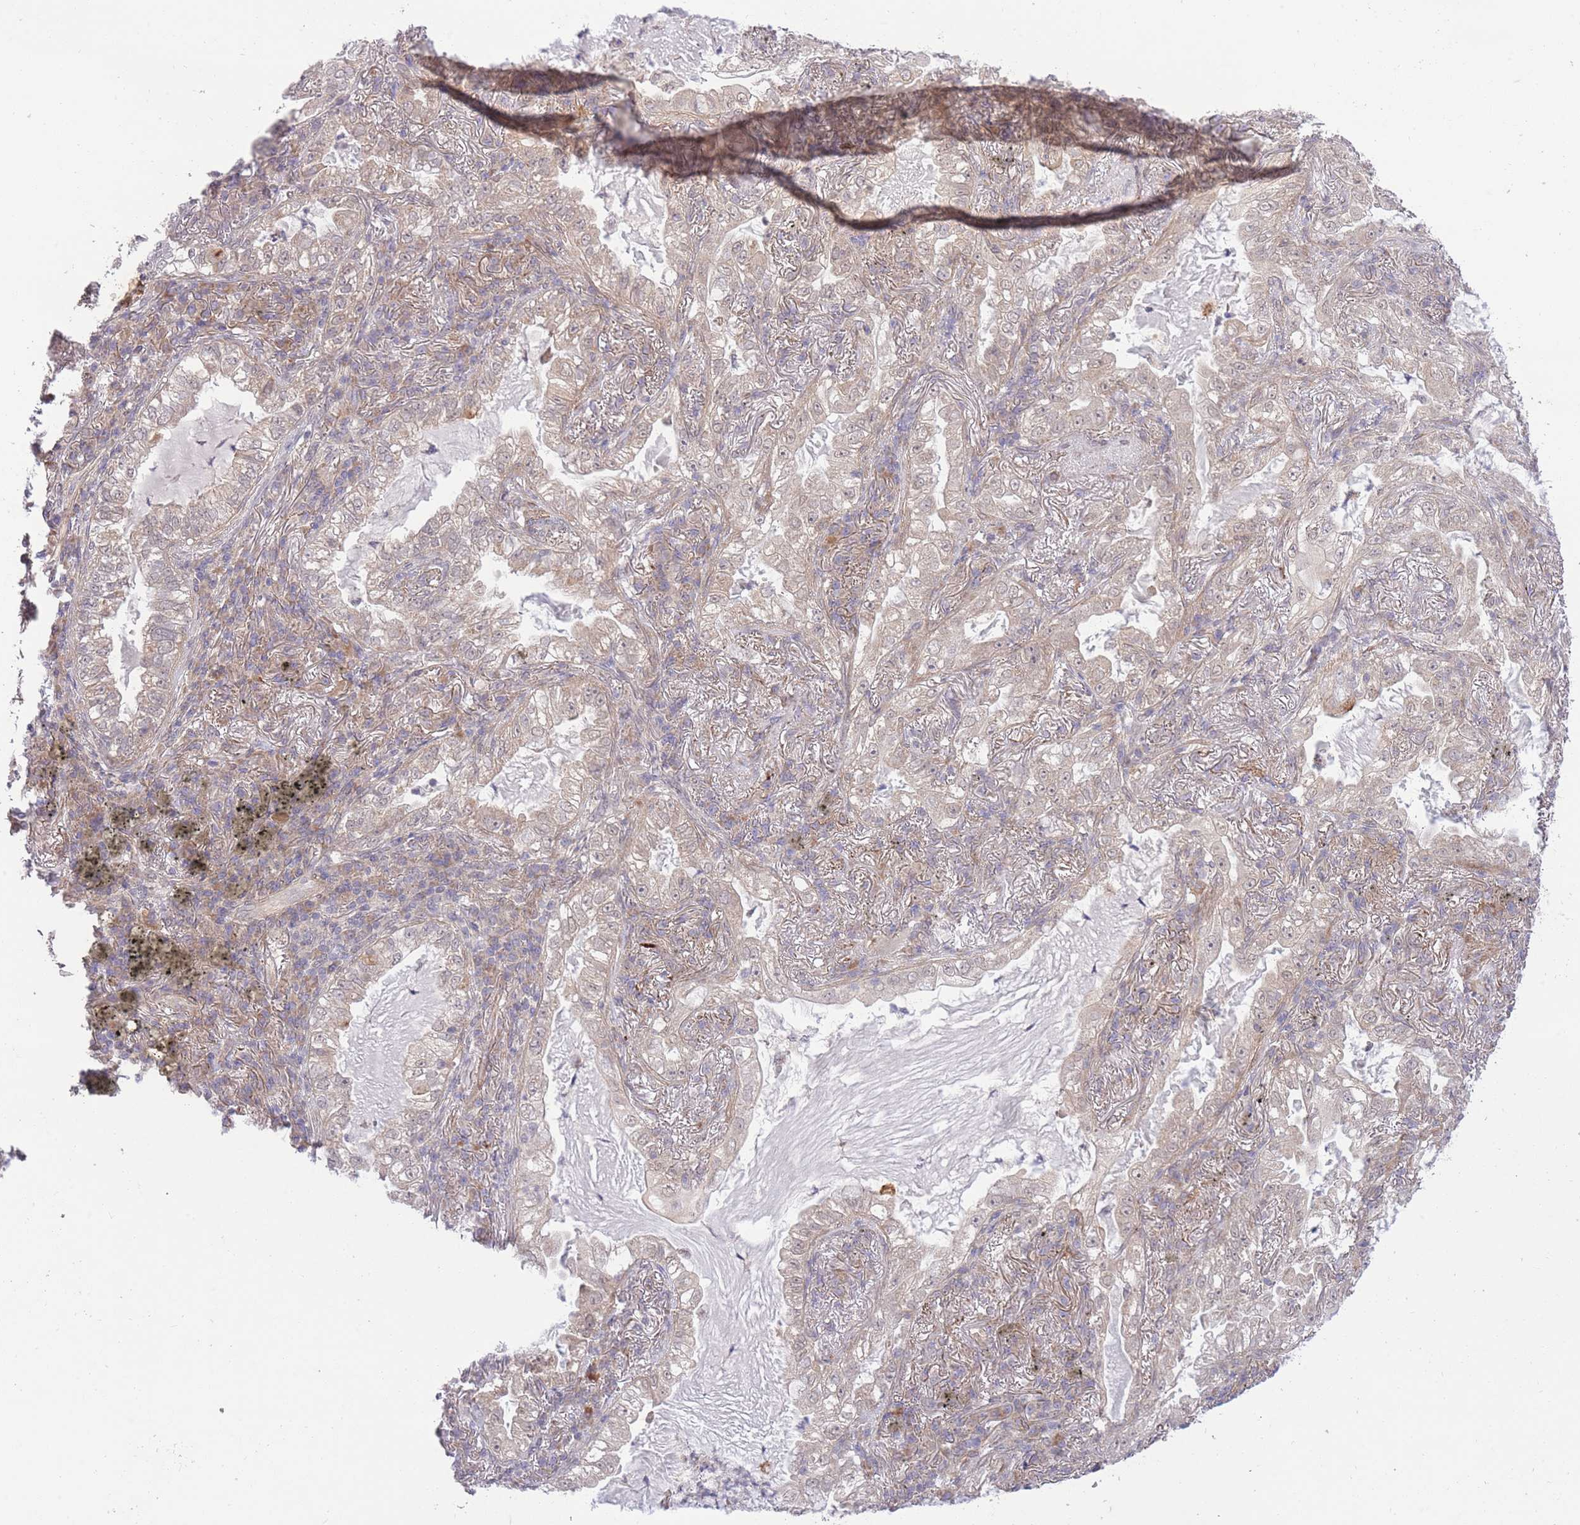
{"staining": {"intensity": "weak", "quantity": "<25%", "location": "cytoplasmic/membranous"}, "tissue": "lung cancer", "cell_type": "Tumor cells", "image_type": "cancer", "snomed": [{"axis": "morphology", "description": "Adenocarcinoma, NOS"}, {"axis": "topography", "description": "Lung"}], "caption": "This is a photomicrograph of immunohistochemistry staining of lung adenocarcinoma, which shows no staining in tumor cells. The staining is performed using DAB brown chromogen with nuclei counter-stained in using hematoxylin.", "gene": "ELOA2", "patient": {"sex": "female", "age": 73}}